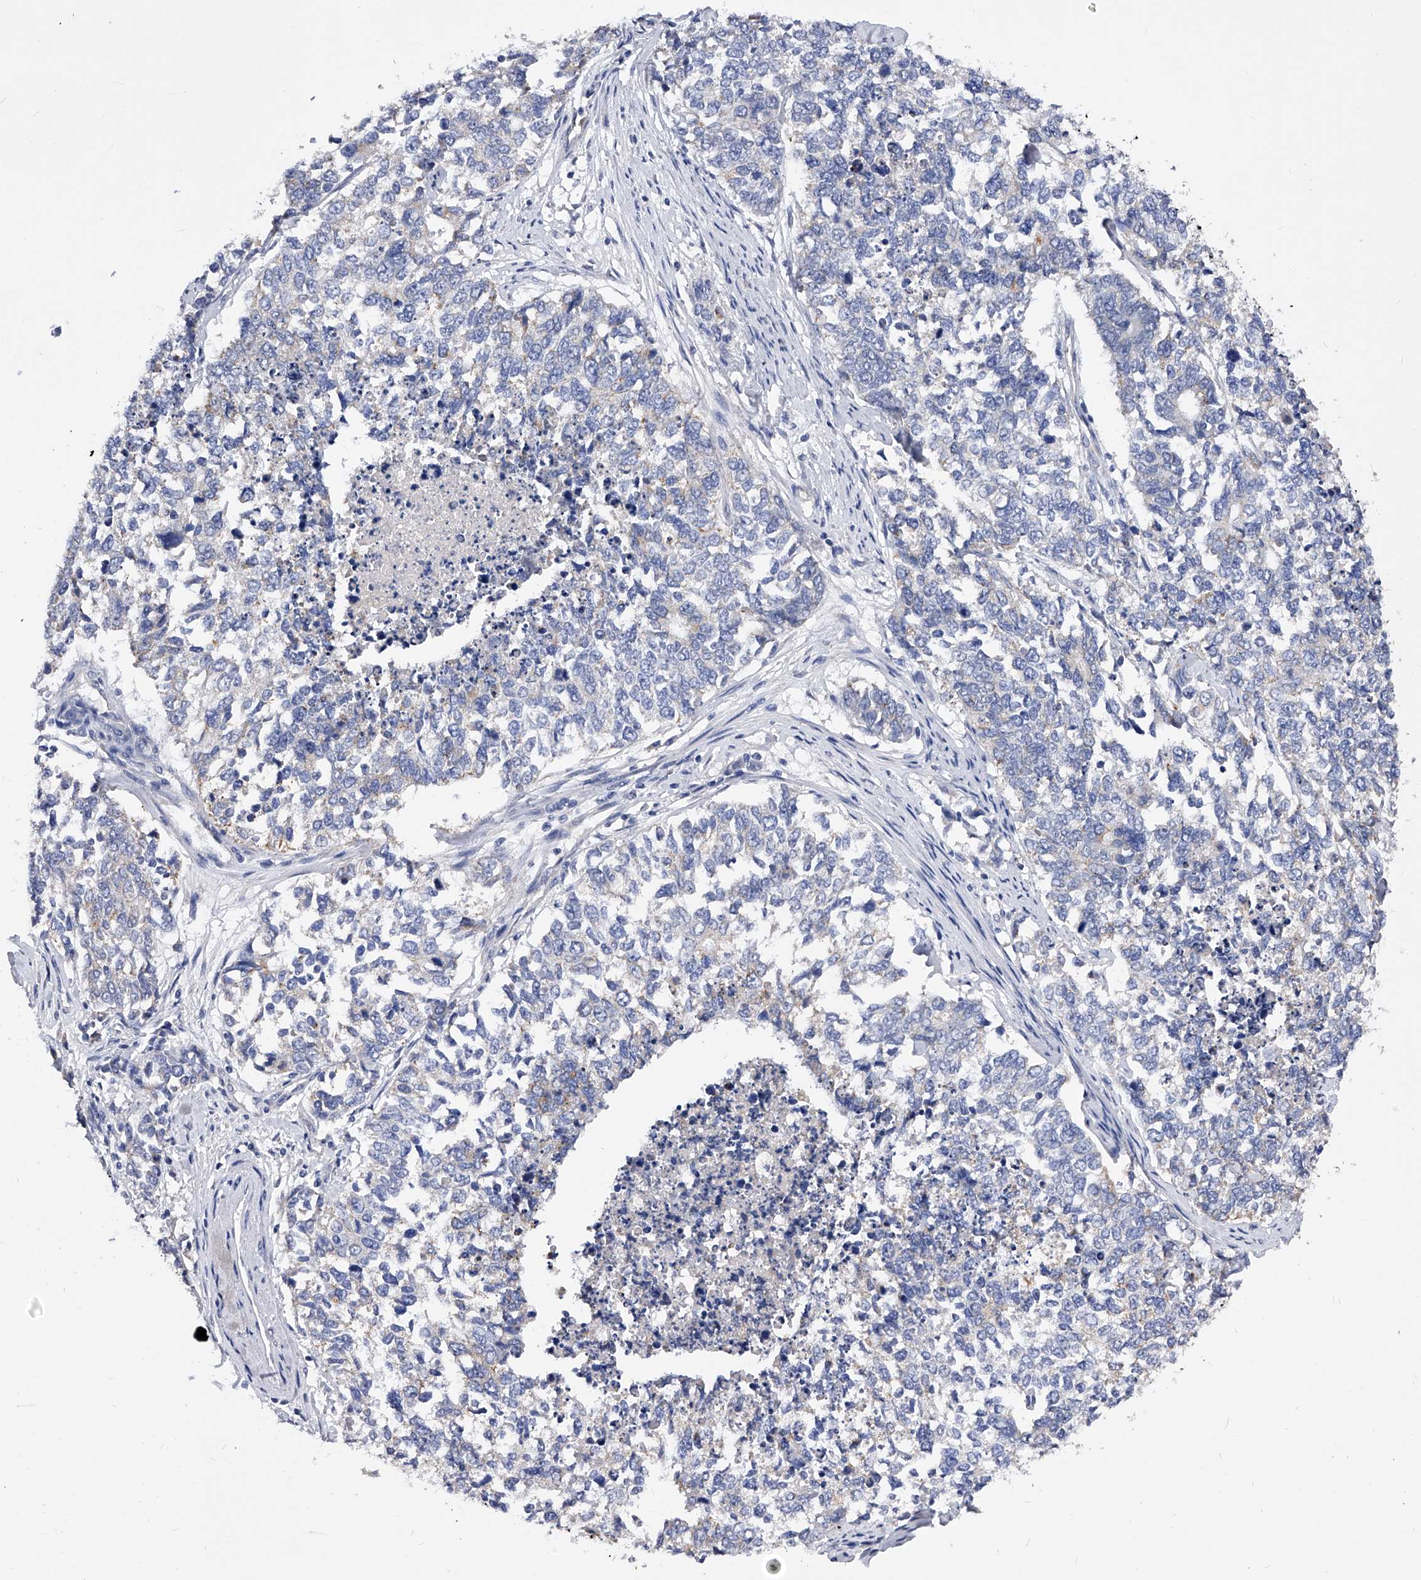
{"staining": {"intensity": "negative", "quantity": "none", "location": "none"}, "tissue": "cervical cancer", "cell_type": "Tumor cells", "image_type": "cancer", "snomed": [{"axis": "morphology", "description": "Squamous cell carcinoma, NOS"}, {"axis": "topography", "description": "Cervix"}], "caption": "A histopathology image of human cervical squamous cell carcinoma is negative for staining in tumor cells.", "gene": "ZNF529", "patient": {"sex": "female", "age": 63}}